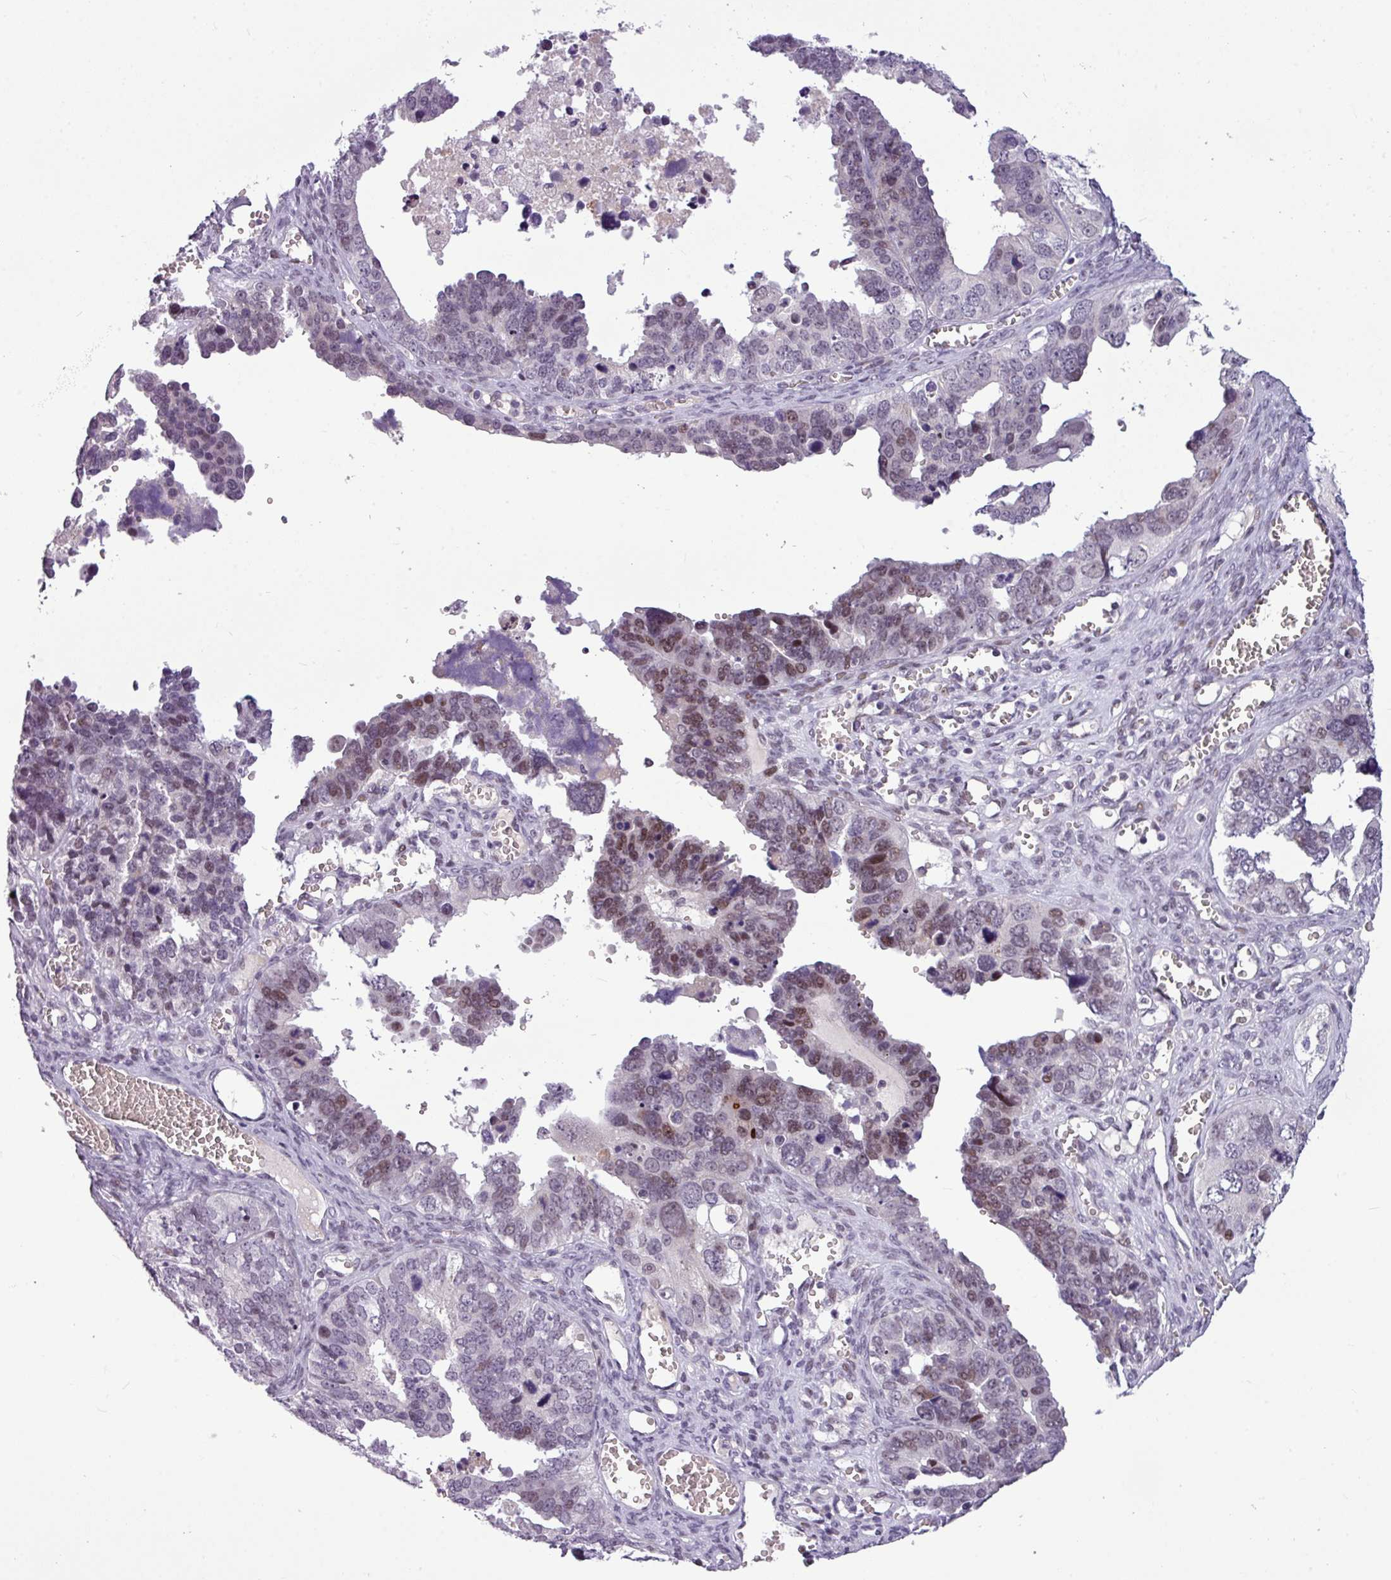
{"staining": {"intensity": "weak", "quantity": "<25%", "location": "nuclear"}, "tissue": "ovarian cancer", "cell_type": "Tumor cells", "image_type": "cancer", "snomed": [{"axis": "morphology", "description": "Cystadenocarcinoma, serous, NOS"}, {"axis": "topography", "description": "Ovary"}], "caption": "Immunohistochemical staining of ovarian cancer demonstrates no significant staining in tumor cells.", "gene": "SLC66A2", "patient": {"sex": "female", "age": 76}}